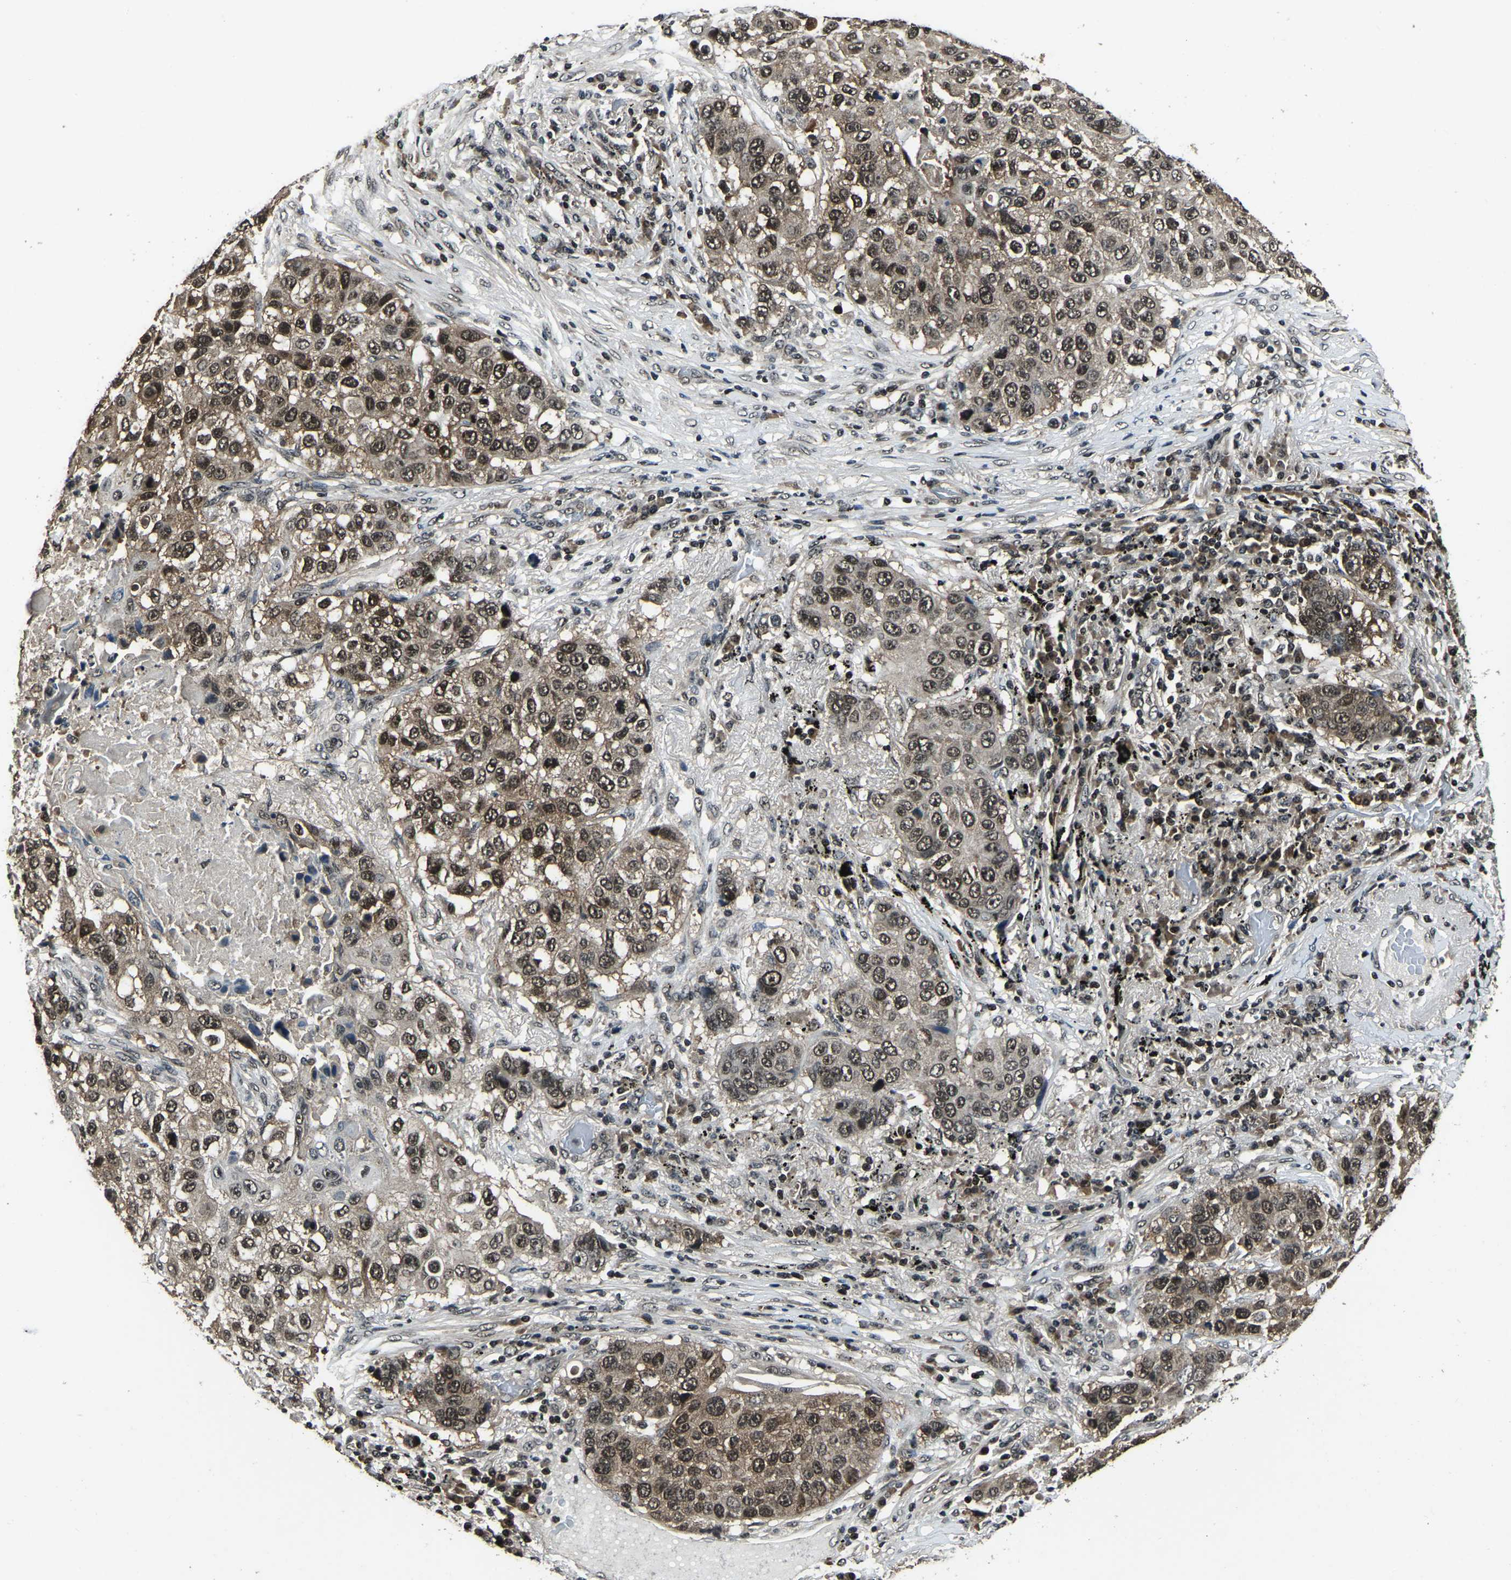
{"staining": {"intensity": "moderate", "quantity": ">75%", "location": "cytoplasmic/membranous,nuclear"}, "tissue": "lung cancer", "cell_type": "Tumor cells", "image_type": "cancer", "snomed": [{"axis": "morphology", "description": "Squamous cell carcinoma, NOS"}, {"axis": "topography", "description": "Lung"}], "caption": "This image exhibits IHC staining of human lung squamous cell carcinoma, with medium moderate cytoplasmic/membranous and nuclear positivity in about >75% of tumor cells.", "gene": "ANKIB1", "patient": {"sex": "male", "age": 57}}